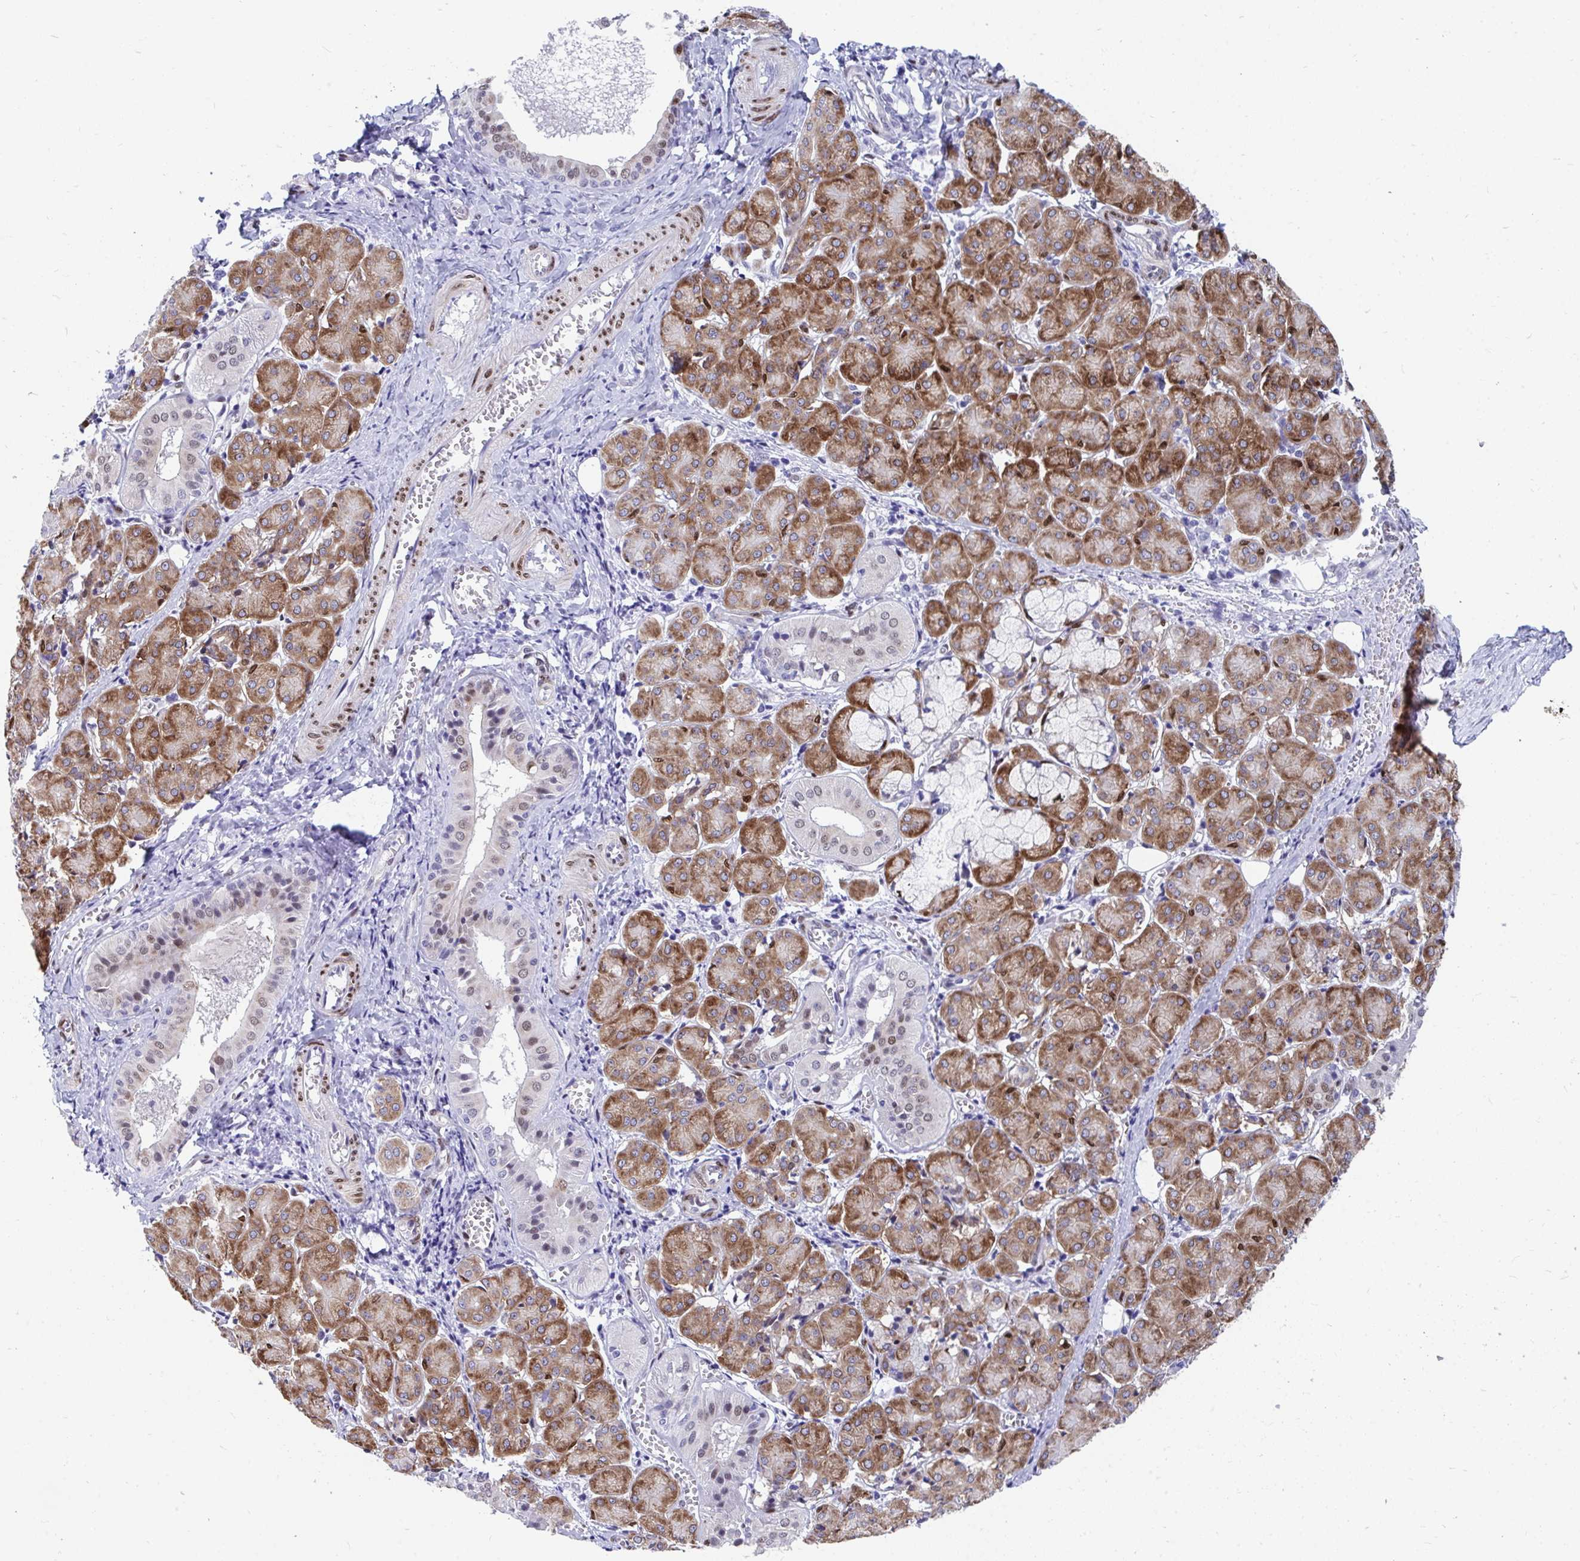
{"staining": {"intensity": "moderate", "quantity": "25%-75%", "location": "cytoplasmic/membranous,nuclear"}, "tissue": "salivary gland", "cell_type": "Glandular cells", "image_type": "normal", "snomed": [{"axis": "morphology", "description": "Normal tissue, NOS"}, {"axis": "morphology", "description": "Inflammation, NOS"}, {"axis": "topography", "description": "Lymph node"}, {"axis": "topography", "description": "Salivary gland"}], "caption": "DAB (3,3'-diaminobenzidine) immunohistochemical staining of unremarkable human salivary gland shows moderate cytoplasmic/membranous,nuclear protein expression in about 25%-75% of glandular cells. (Brightfield microscopy of DAB IHC at high magnification).", "gene": "RBPMS", "patient": {"sex": "male", "age": 3}}